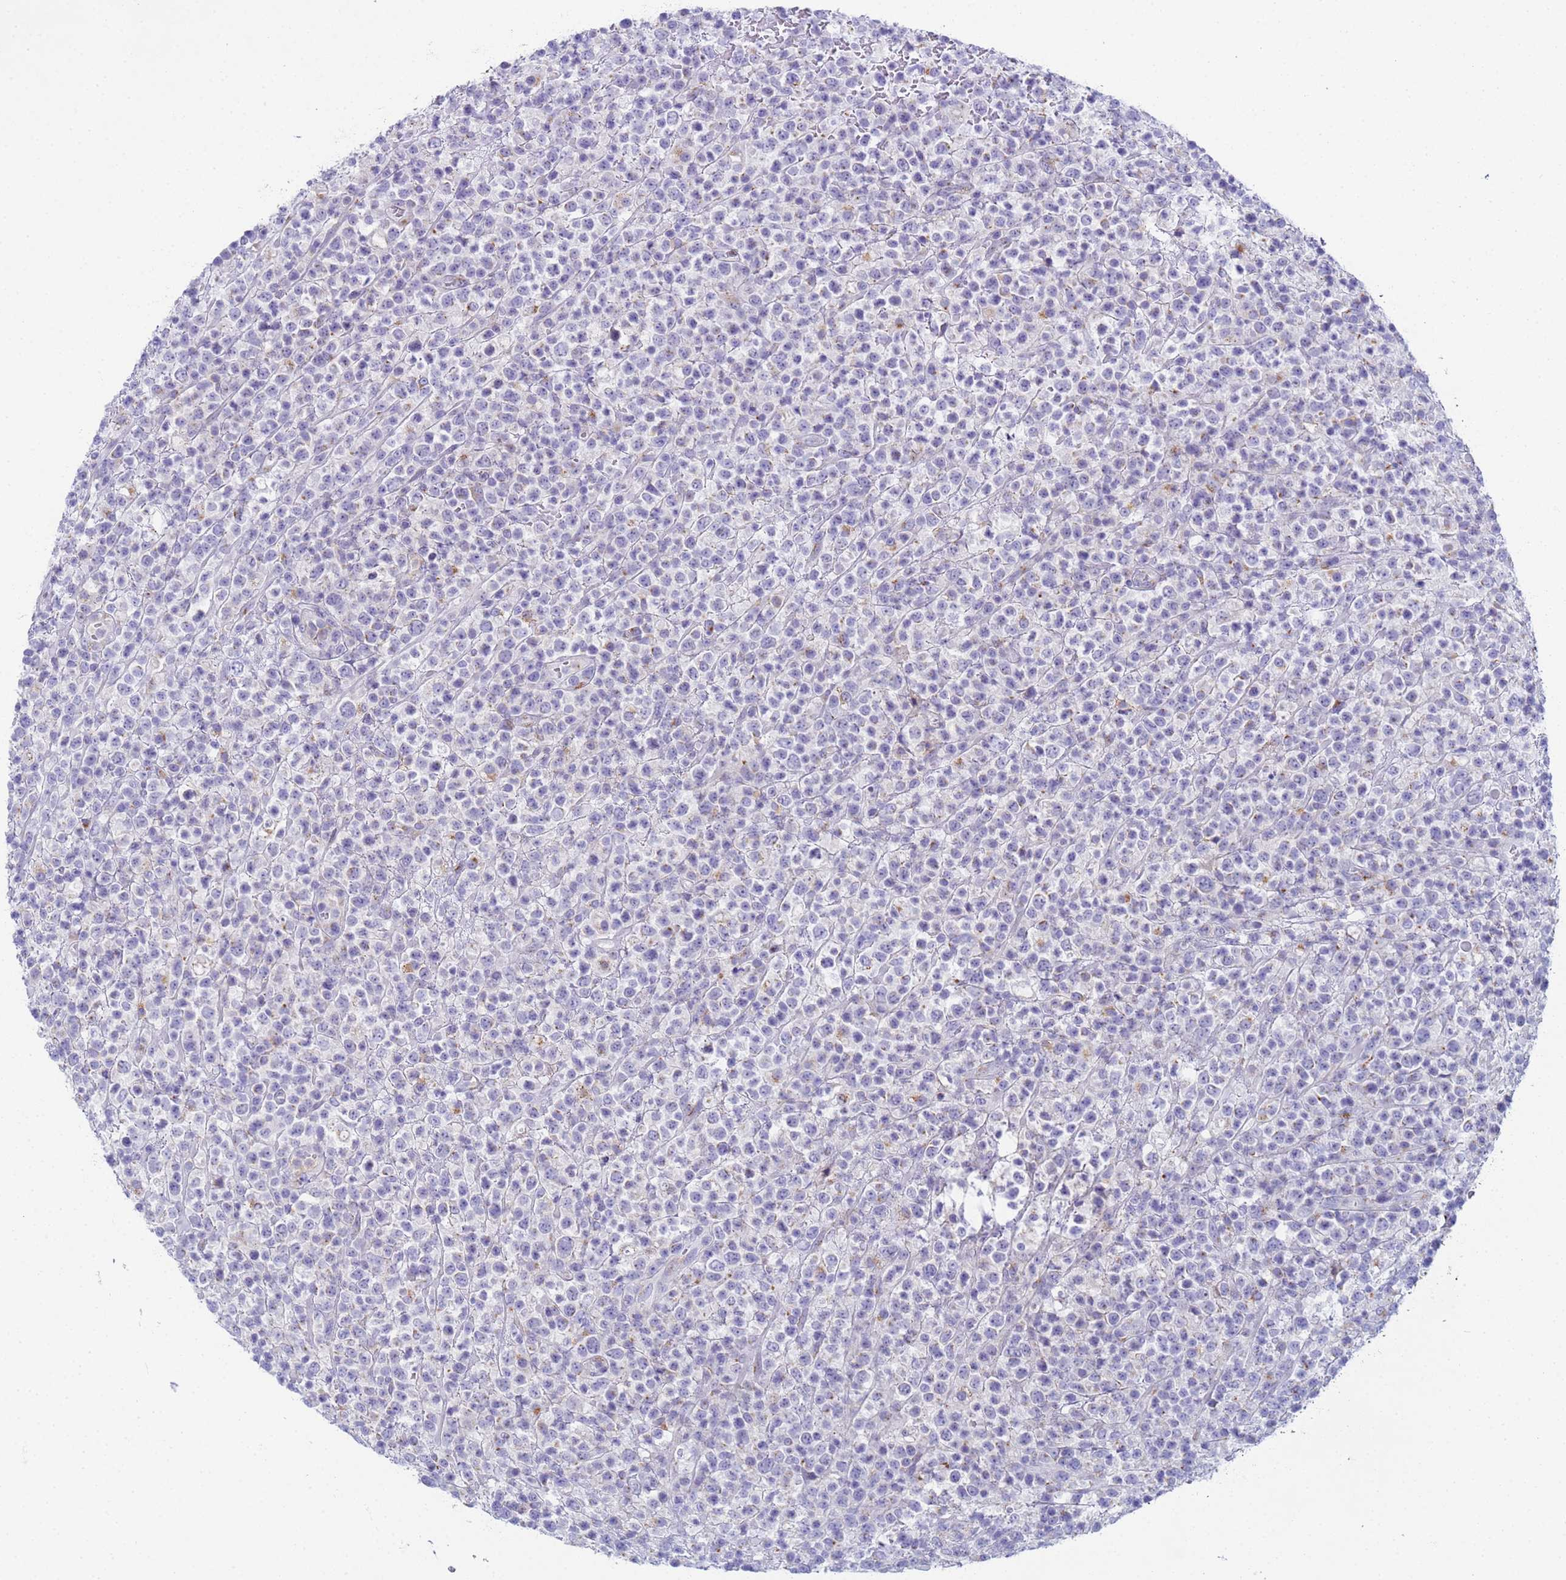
{"staining": {"intensity": "negative", "quantity": "none", "location": "none"}, "tissue": "lymphoma", "cell_type": "Tumor cells", "image_type": "cancer", "snomed": [{"axis": "morphology", "description": "Malignant lymphoma, non-Hodgkin's type, High grade"}, {"axis": "topography", "description": "Colon"}], "caption": "Malignant lymphoma, non-Hodgkin's type (high-grade) stained for a protein using immunohistochemistry (IHC) reveals no positivity tumor cells.", "gene": "CR1", "patient": {"sex": "female", "age": 53}}